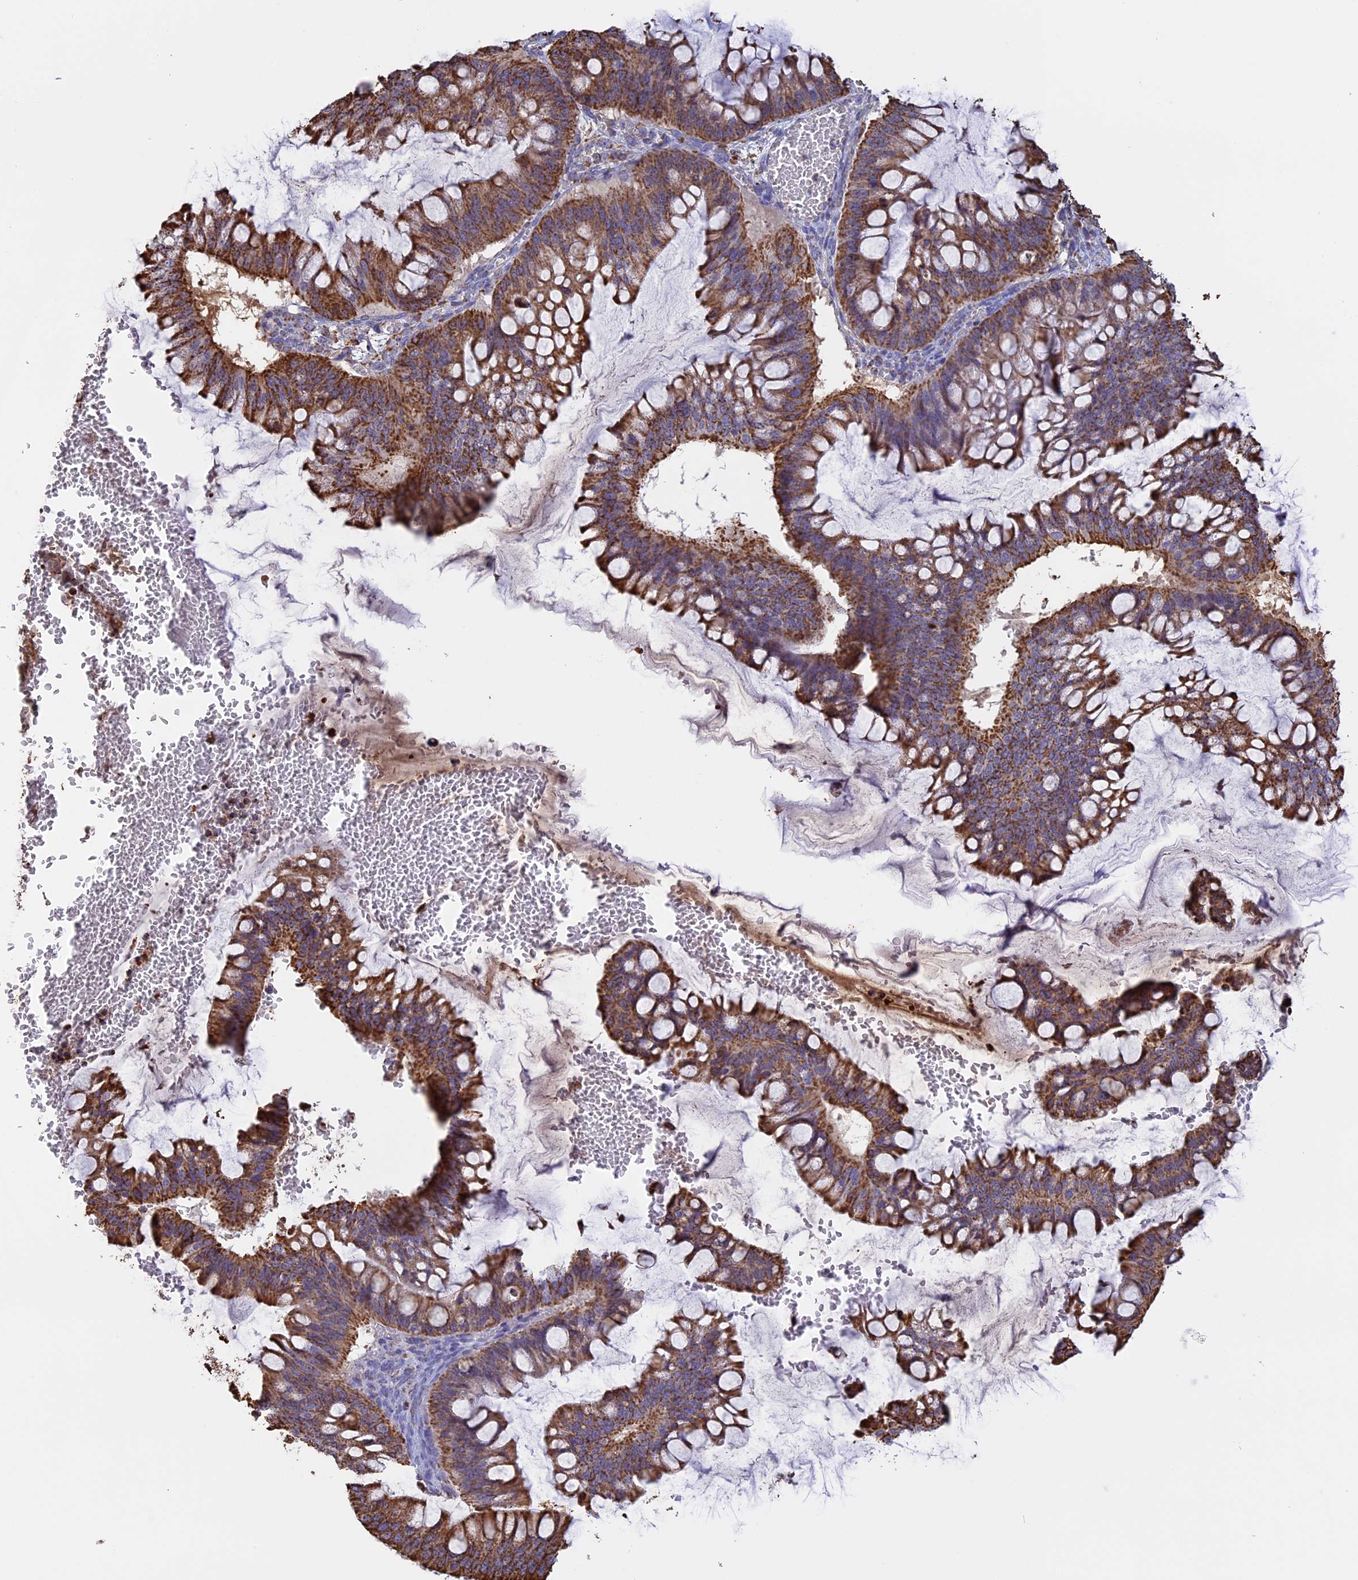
{"staining": {"intensity": "moderate", "quantity": ">75%", "location": "cytoplasmic/membranous"}, "tissue": "ovarian cancer", "cell_type": "Tumor cells", "image_type": "cancer", "snomed": [{"axis": "morphology", "description": "Cystadenocarcinoma, mucinous, NOS"}, {"axis": "topography", "description": "Ovary"}], "caption": "Moderate cytoplasmic/membranous protein expression is identified in approximately >75% of tumor cells in ovarian cancer (mucinous cystadenocarcinoma).", "gene": "KCNG1", "patient": {"sex": "female", "age": 73}}